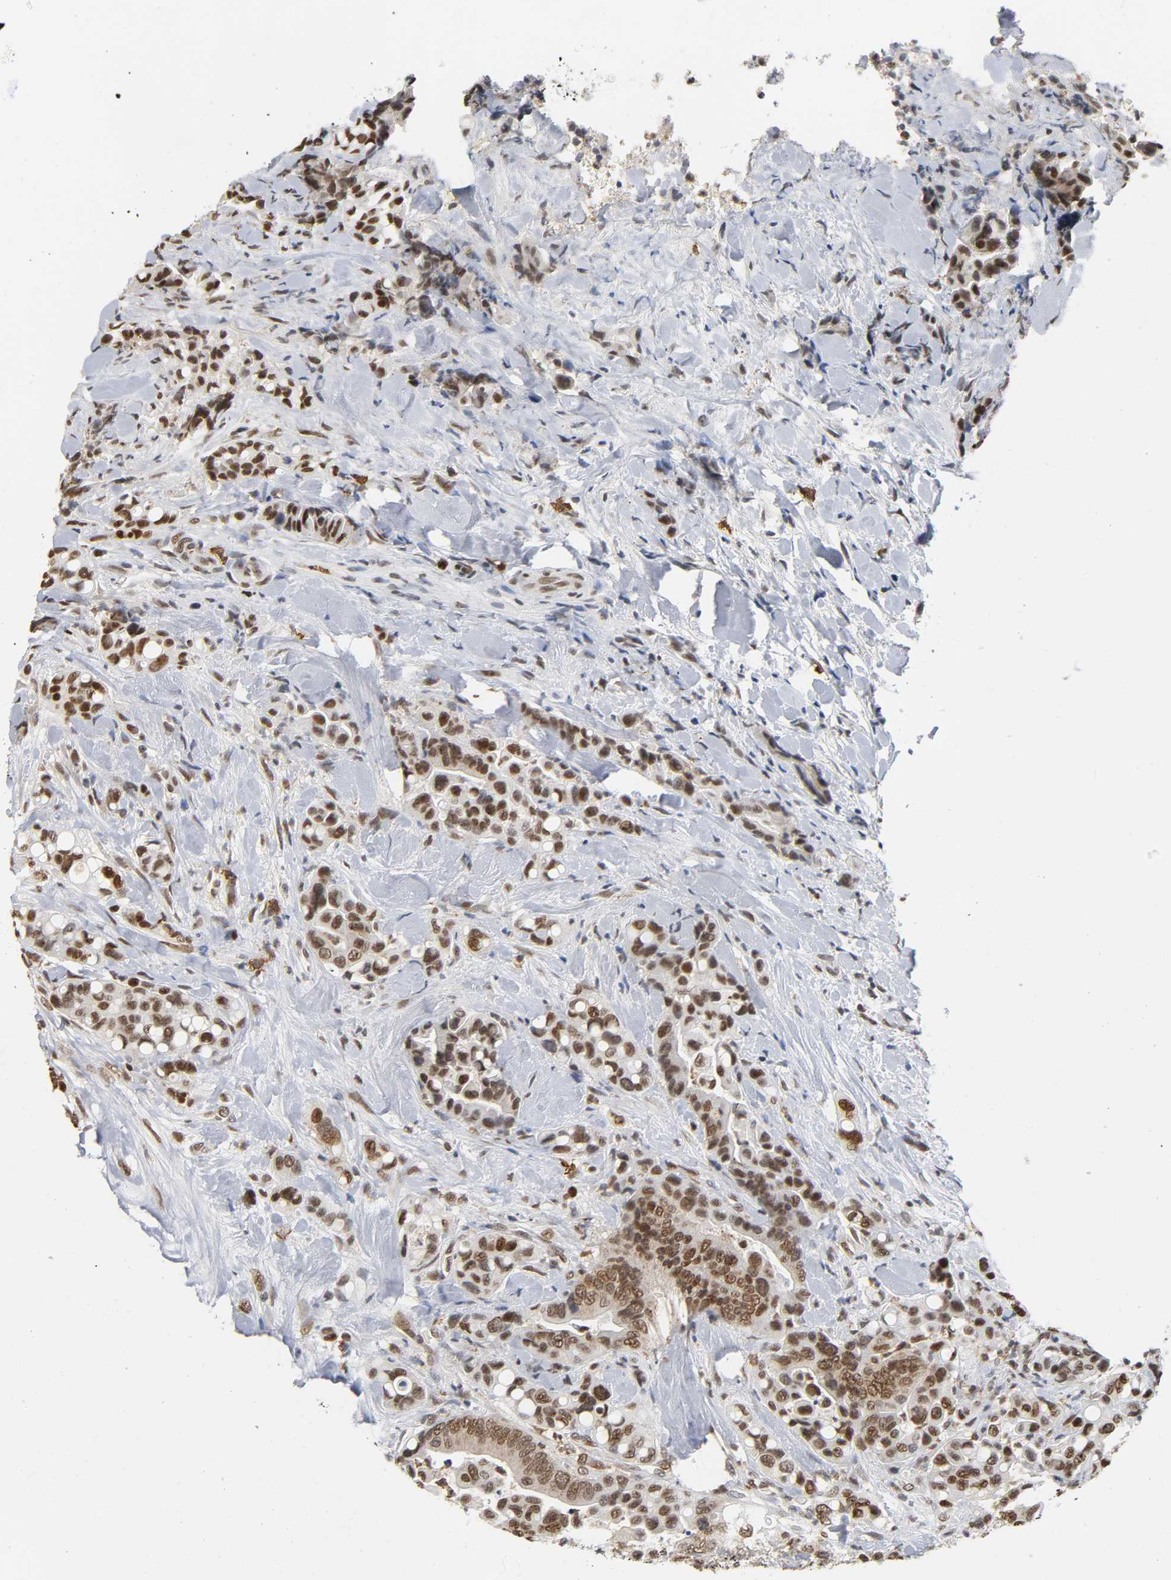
{"staining": {"intensity": "strong", "quantity": ">75%", "location": "nuclear"}, "tissue": "colorectal cancer", "cell_type": "Tumor cells", "image_type": "cancer", "snomed": [{"axis": "morphology", "description": "Normal tissue, NOS"}, {"axis": "morphology", "description": "Adenocarcinoma, NOS"}, {"axis": "topography", "description": "Colon"}], "caption": "The immunohistochemical stain highlights strong nuclear expression in tumor cells of colorectal cancer (adenocarcinoma) tissue. The staining was performed using DAB (3,3'-diaminobenzidine) to visualize the protein expression in brown, while the nuclei were stained in blue with hematoxylin (Magnification: 20x).", "gene": "SUMO1", "patient": {"sex": "male", "age": 82}}